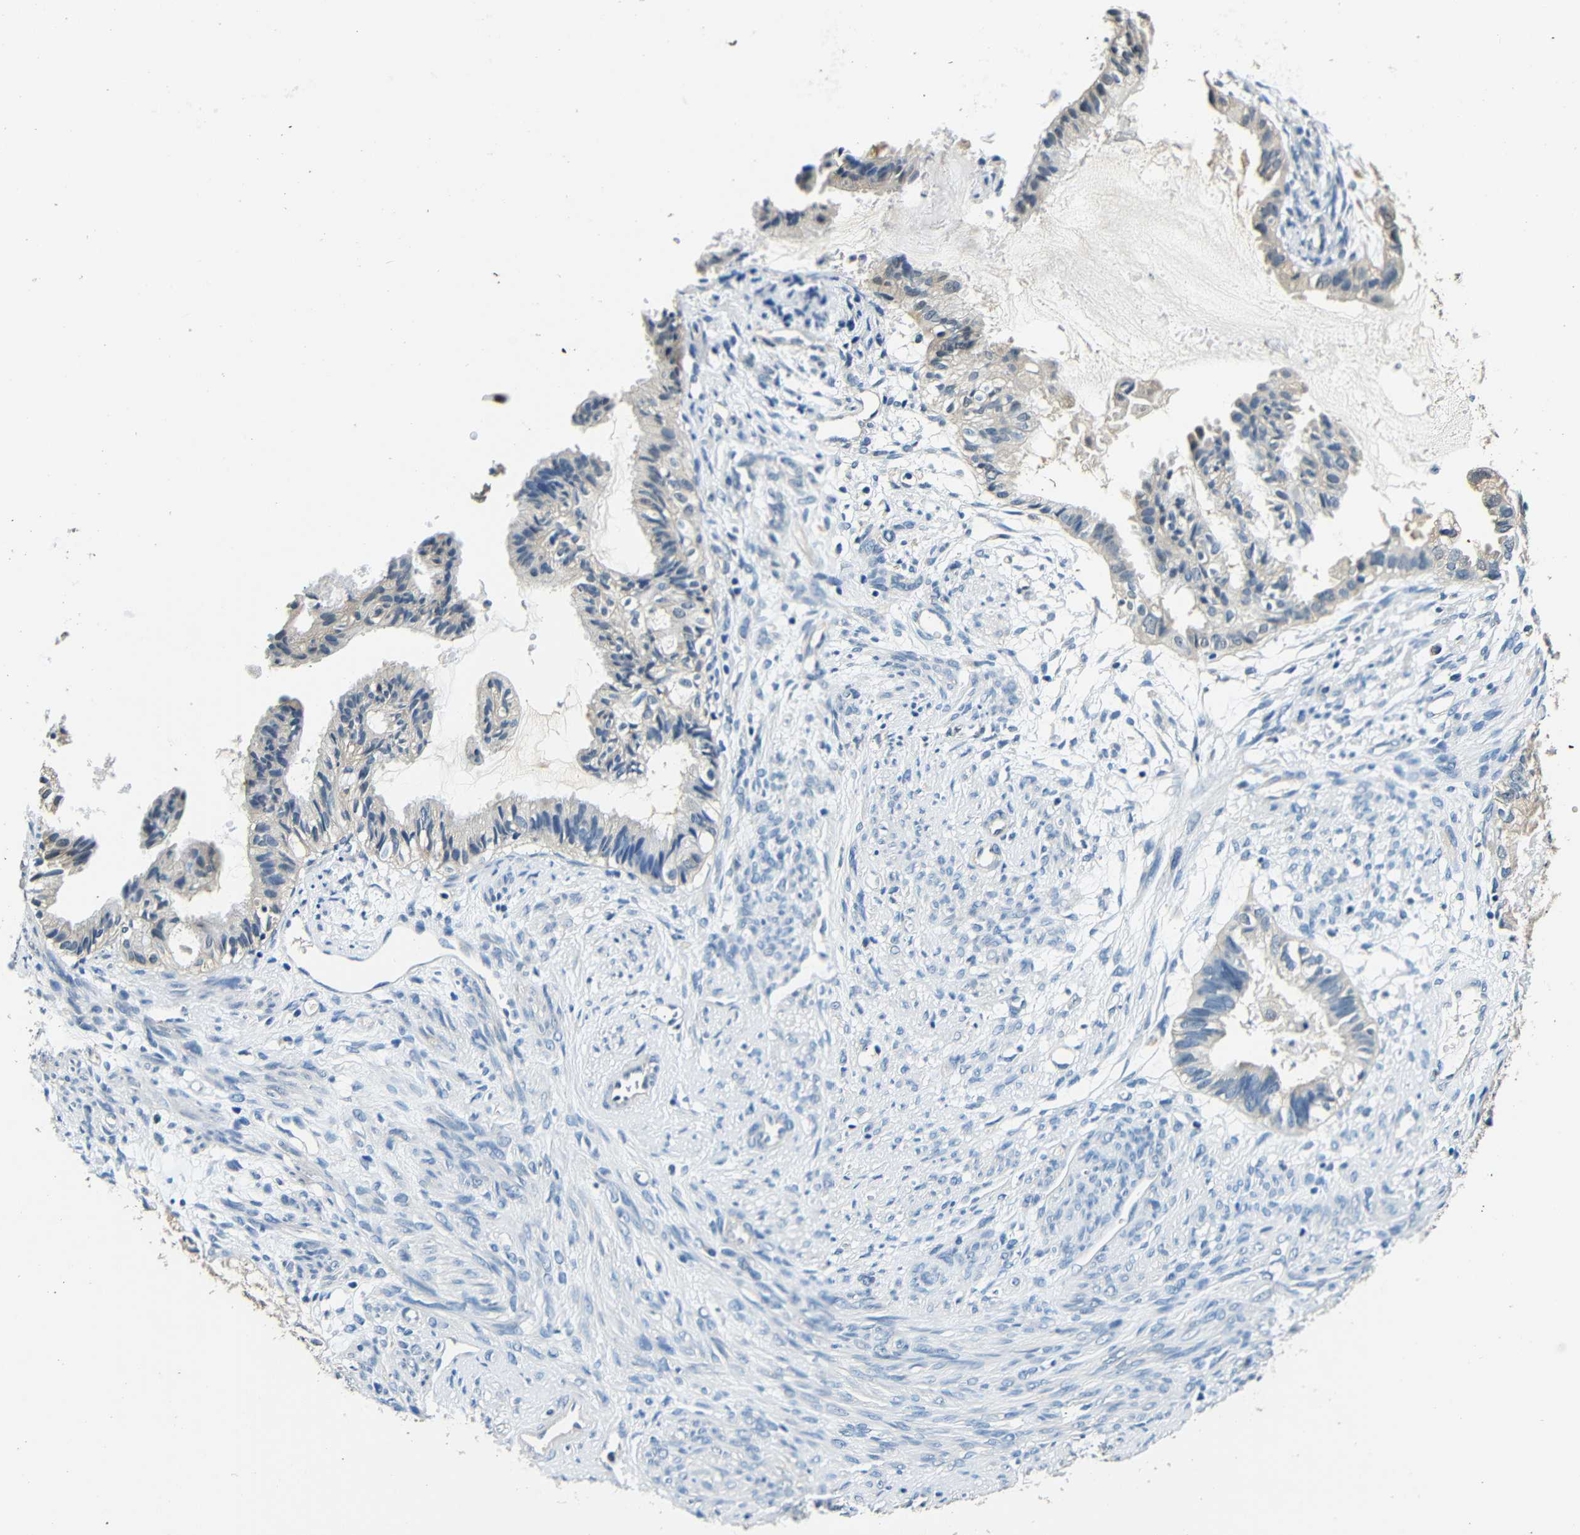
{"staining": {"intensity": "negative", "quantity": "none", "location": "none"}, "tissue": "cervical cancer", "cell_type": "Tumor cells", "image_type": "cancer", "snomed": [{"axis": "morphology", "description": "Normal tissue, NOS"}, {"axis": "morphology", "description": "Adenocarcinoma, NOS"}, {"axis": "topography", "description": "Cervix"}, {"axis": "topography", "description": "Endometrium"}], "caption": "Immunohistochemistry of cervical adenocarcinoma reveals no staining in tumor cells. Brightfield microscopy of immunohistochemistry stained with DAB (brown) and hematoxylin (blue), captured at high magnification.", "gene": "ADAP1", "patient": {"sex": "female", "age": 86}}